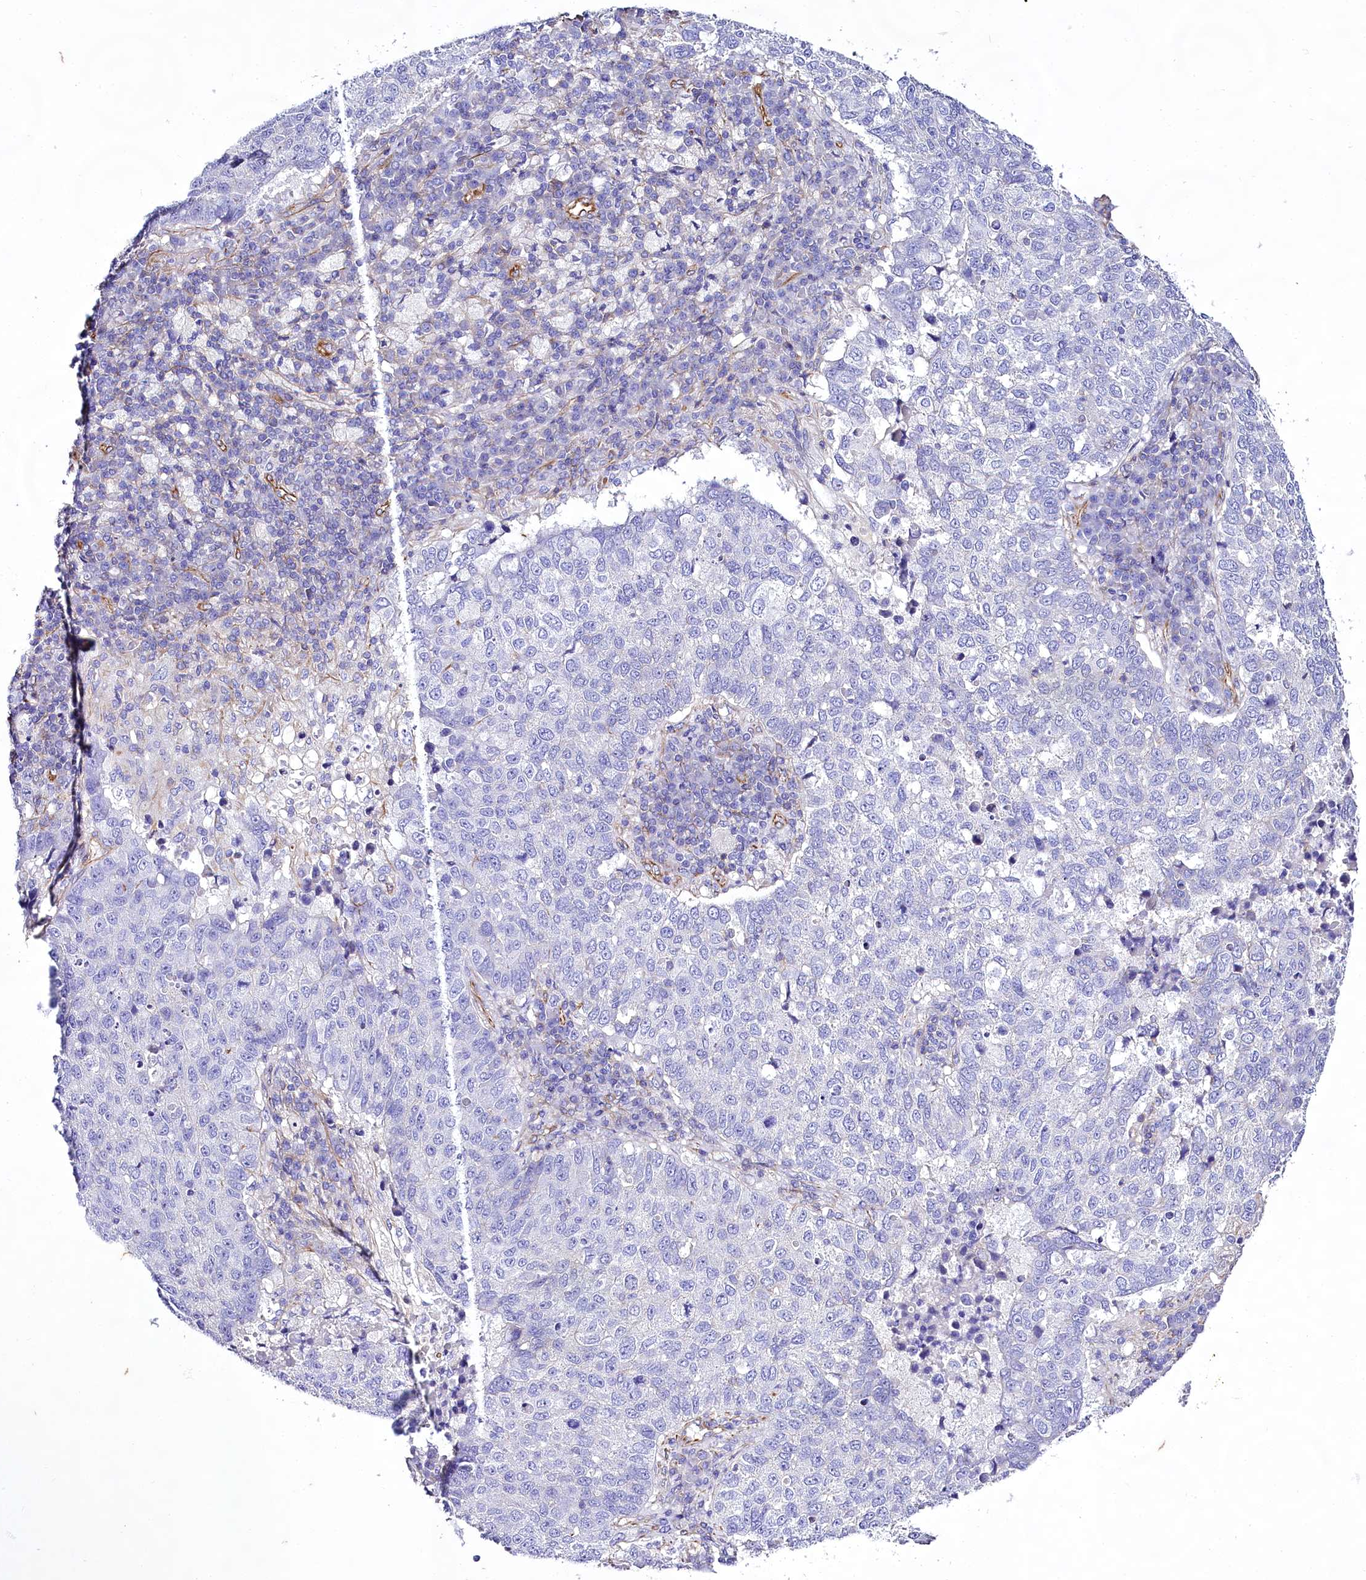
{"staining": {"intensity": "negative", "quantity": "none", "location": "none"}, "tissue": "lung cancer", "cell_type": "Tumor cells", "image_type": "cancer", "snomed": [{"axis": "morphology", "description": "Squamous cell carcinoma, NOS"}, {"axis": "topography", "description": "Lung"}], "caption": "Photomicrograph shows no significant protein expression in tumor cells of lung squamous cell carcinoma.", "gene": "CD99", "patient": {"sex": "male", "age": 73}}